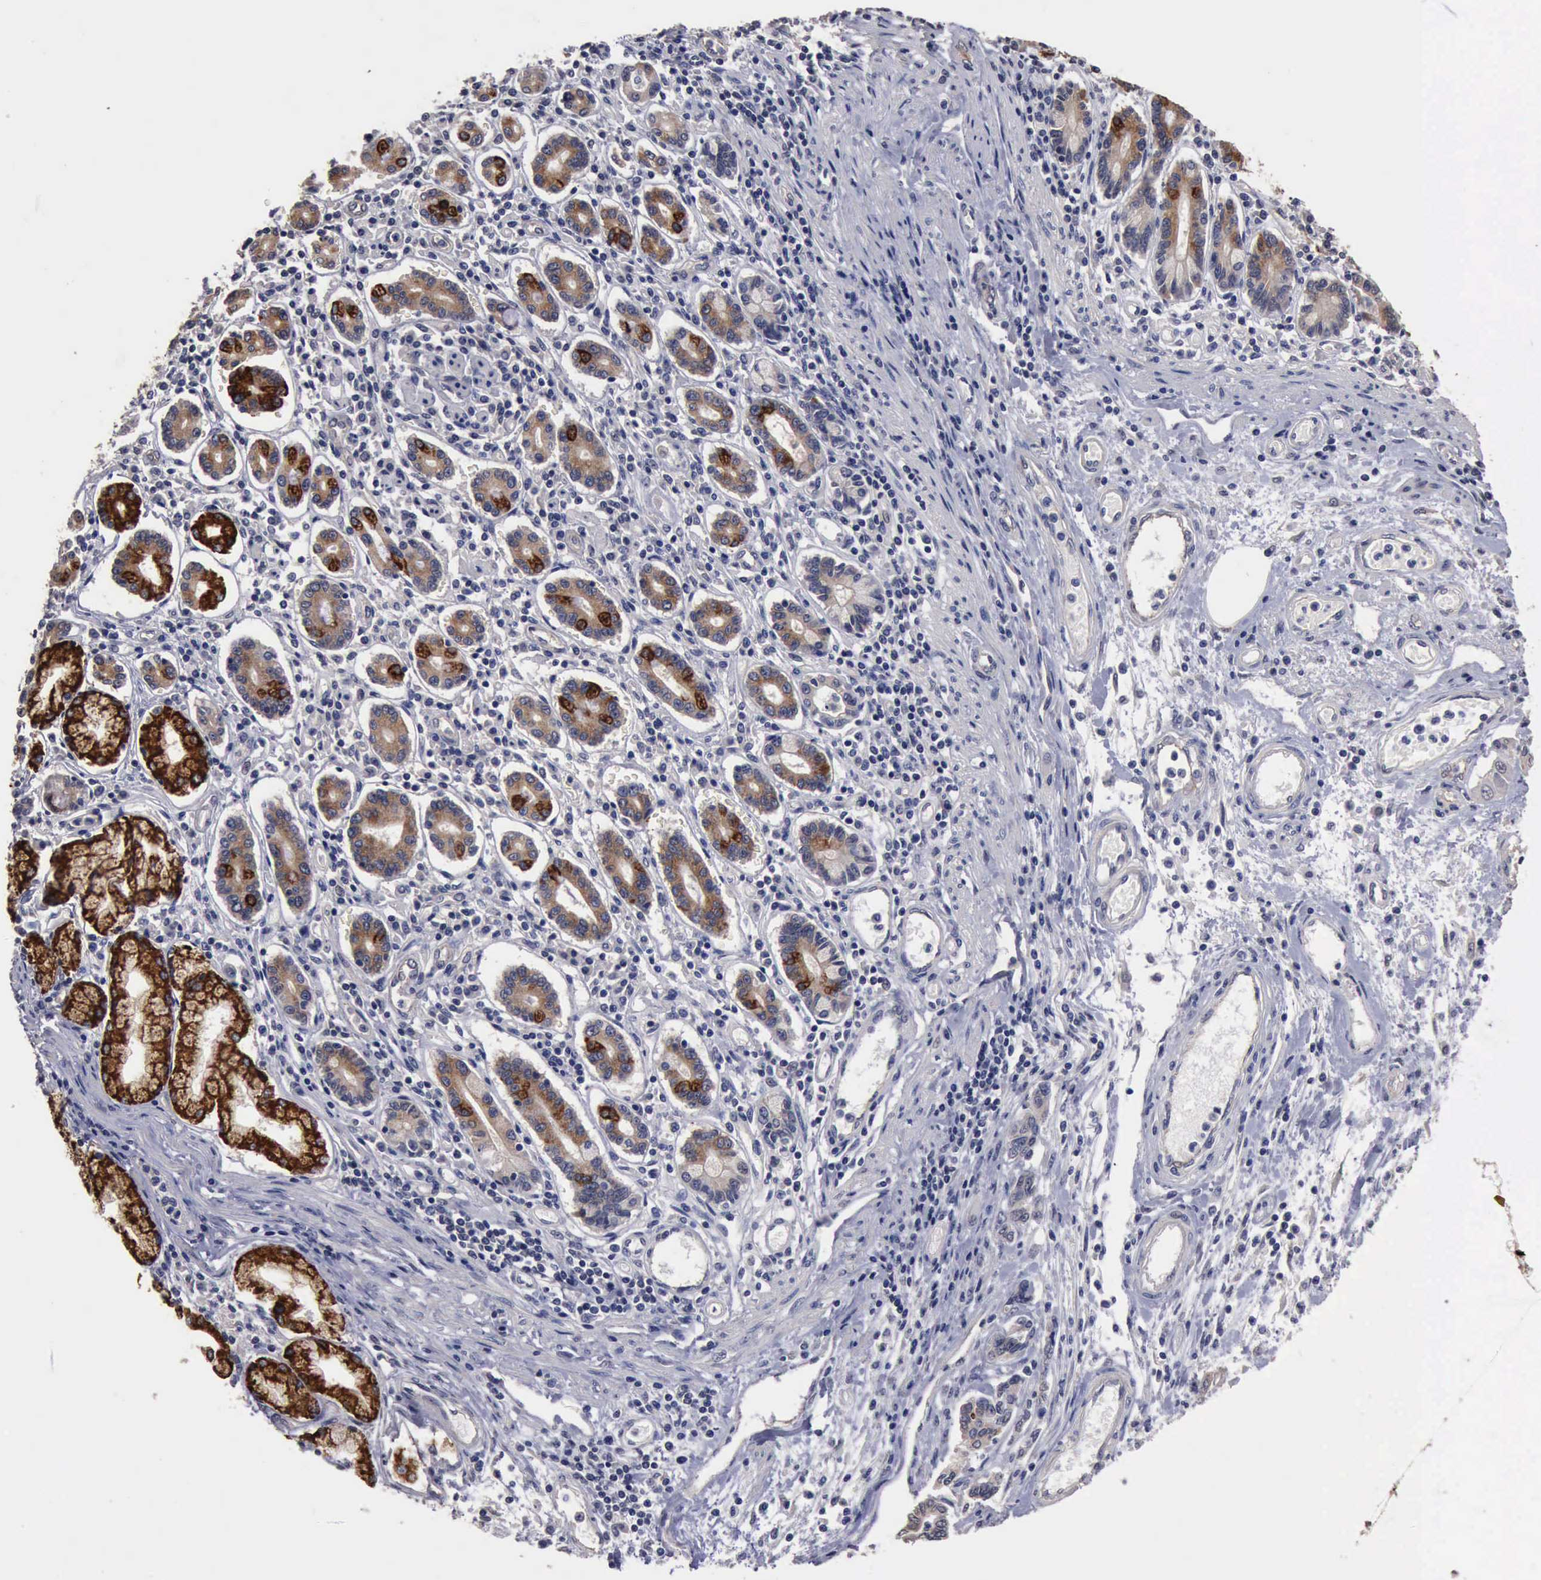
{"staining": {"intensity": "moderate", "quantity": "25%-75%", "location": "cytoplasmic/membranous"}, "tissue": "pancreatic cancer", "cell_type": "Tumor cells", "image_type": "cancer", "snomed": [{"axis": "morphology", "description": "Adenocarcinoma, NOS"}, {"axis": "topography", "description": "Pancreas"}], "caption": "Pancreatic cancer was stained to show a protein in brown. There is medium levels of moderate cytoplasmic/membranous expression in approximately 25%-75% of tumor cells.", "gene": "CRKL", "patient": {"sex": "female", "age": 57}}